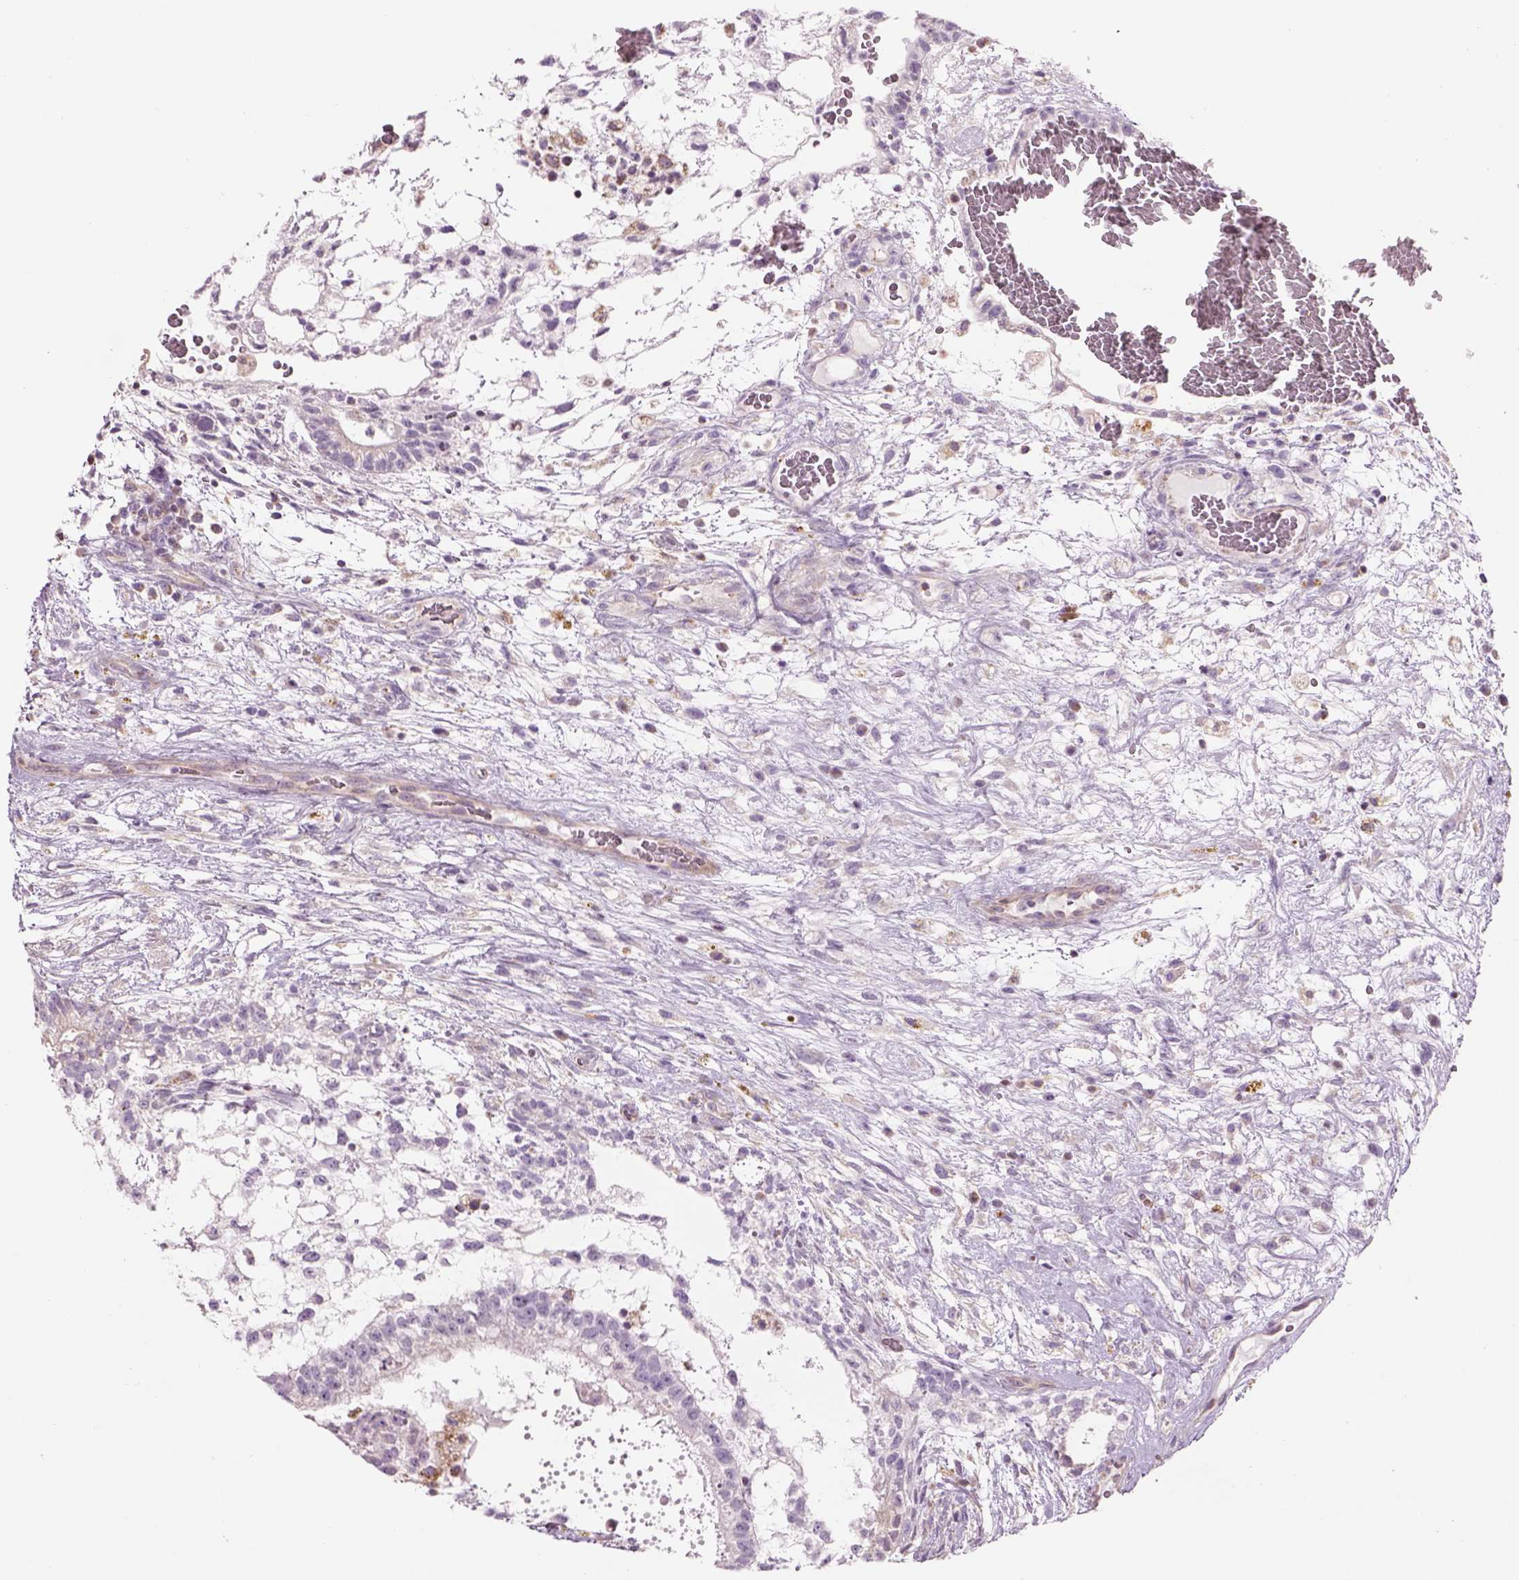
{"staining": {"intensity": "negative", "quantity": "none", "location": "none"}, "tissue": "testis cancer", "cell_type": "Tumor cells", "image_type": "cancer", "snomed": [{"axis": "morphology", "description": "Normal tissue, NOS"}, {"axis": "morphology", "description": "Carcinoma, Embryonal, NOS"}, {"axis": "topography", "description": "Testis"}], "caption": "Immunohistochemical staining of human testis cancer shows no significant expression in tumor cells.", "gene": "IFT52", "patient": {"sex": "male", "age": 32}}